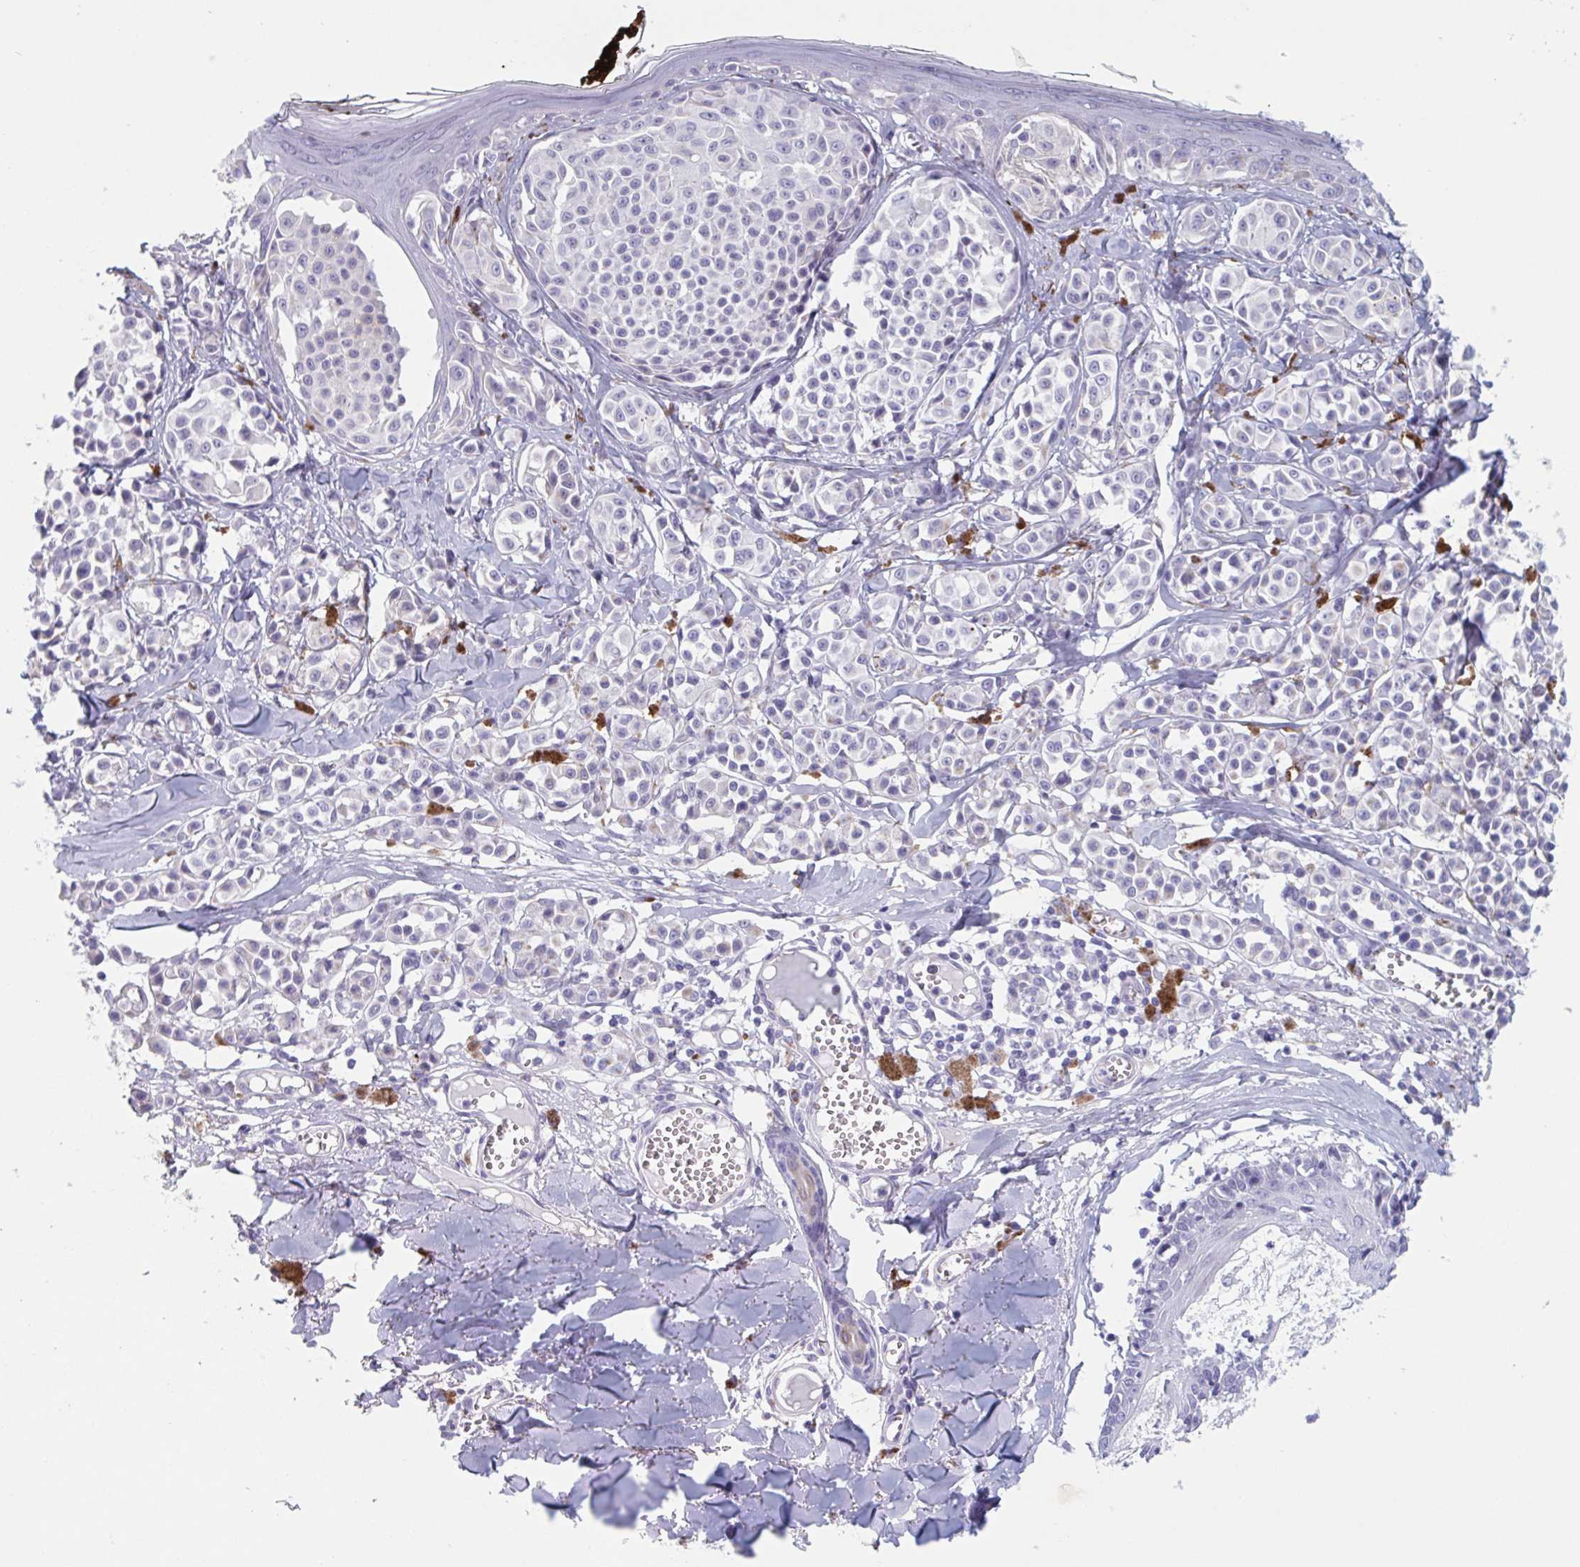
{"staining": {"intensity": "negative", "quantity": "none", "location": "none"}, "tissue": "melanoma", "cell_type": "Tumor cells", "image_type": "cancer", "snomed": [{"axis": "morphology", "description": "Malignant melanoma, NOS"}, {"axis": "topography", "description": "Skin"}], "caption": "Tumor cells show no significant protein staining in malignant melanoma.", "gene": "HSD11B2", "patient": {"sex": "female", "age": 43}}